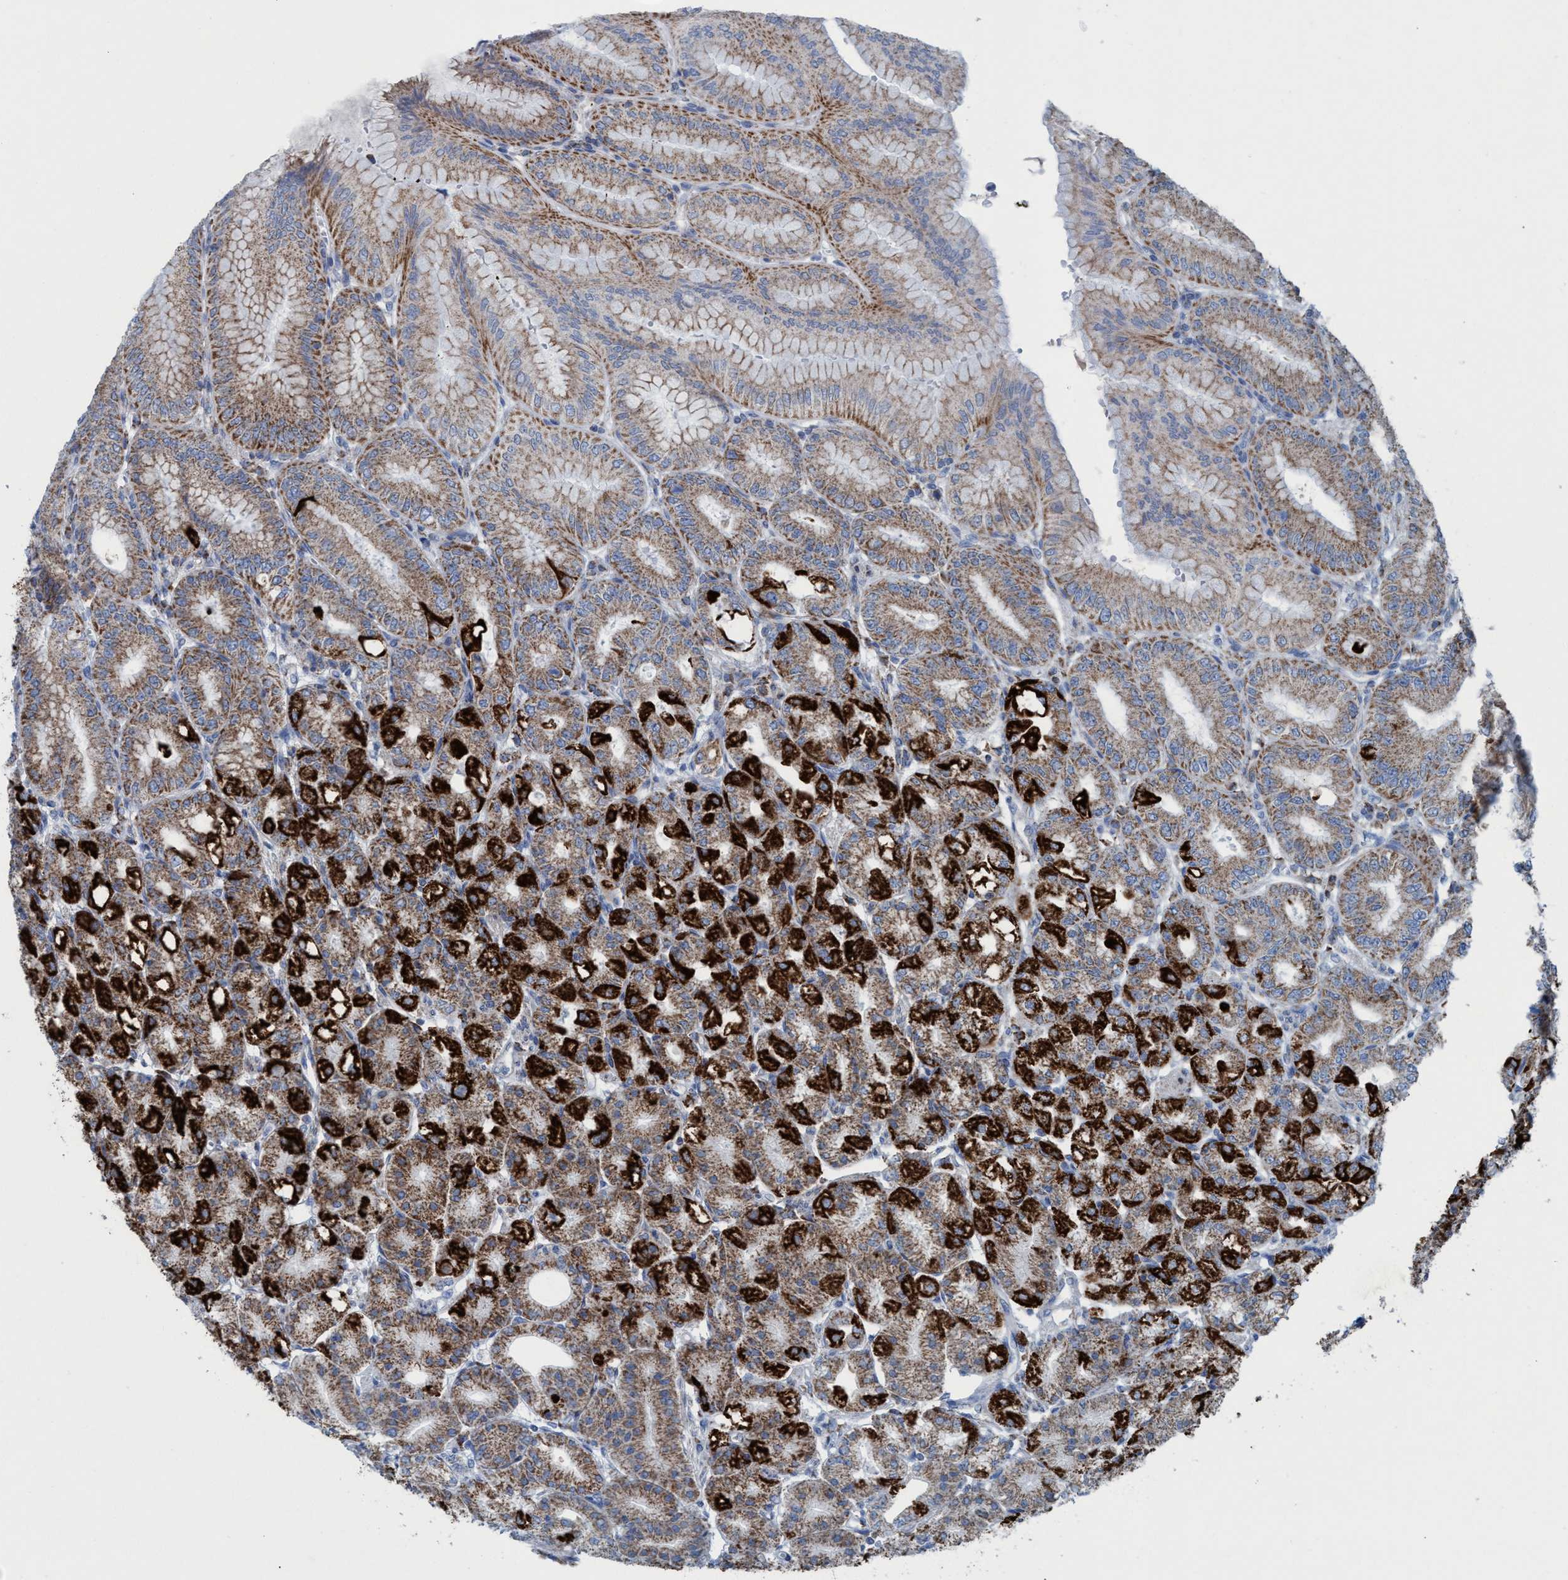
{"staining": {"intensity": "strong", "quantity": "25%-75%", "location": "cytoplasmic/membranous"}, "tissue": "stomach", "cell_type": "Glandular cells", "image_type": "normal", "snomed": [{"axis": "morphology", "description": "Normal tissue, NOS"}, {"axis": "topography", "description": "Stomach, lower"}], "caption": "Unremarkable stomach was stained to show a protein in brown. There is high levels of strong cytoplasmic/membranous positivity in about 25%-75% of glandular cells. The staining was performed using DAB, with brown indicating positive protein expression. Nuclei are stained blue with hematoxylin.", "gene": "GGA3", "patient": {"sex": "male", "age": 71}}